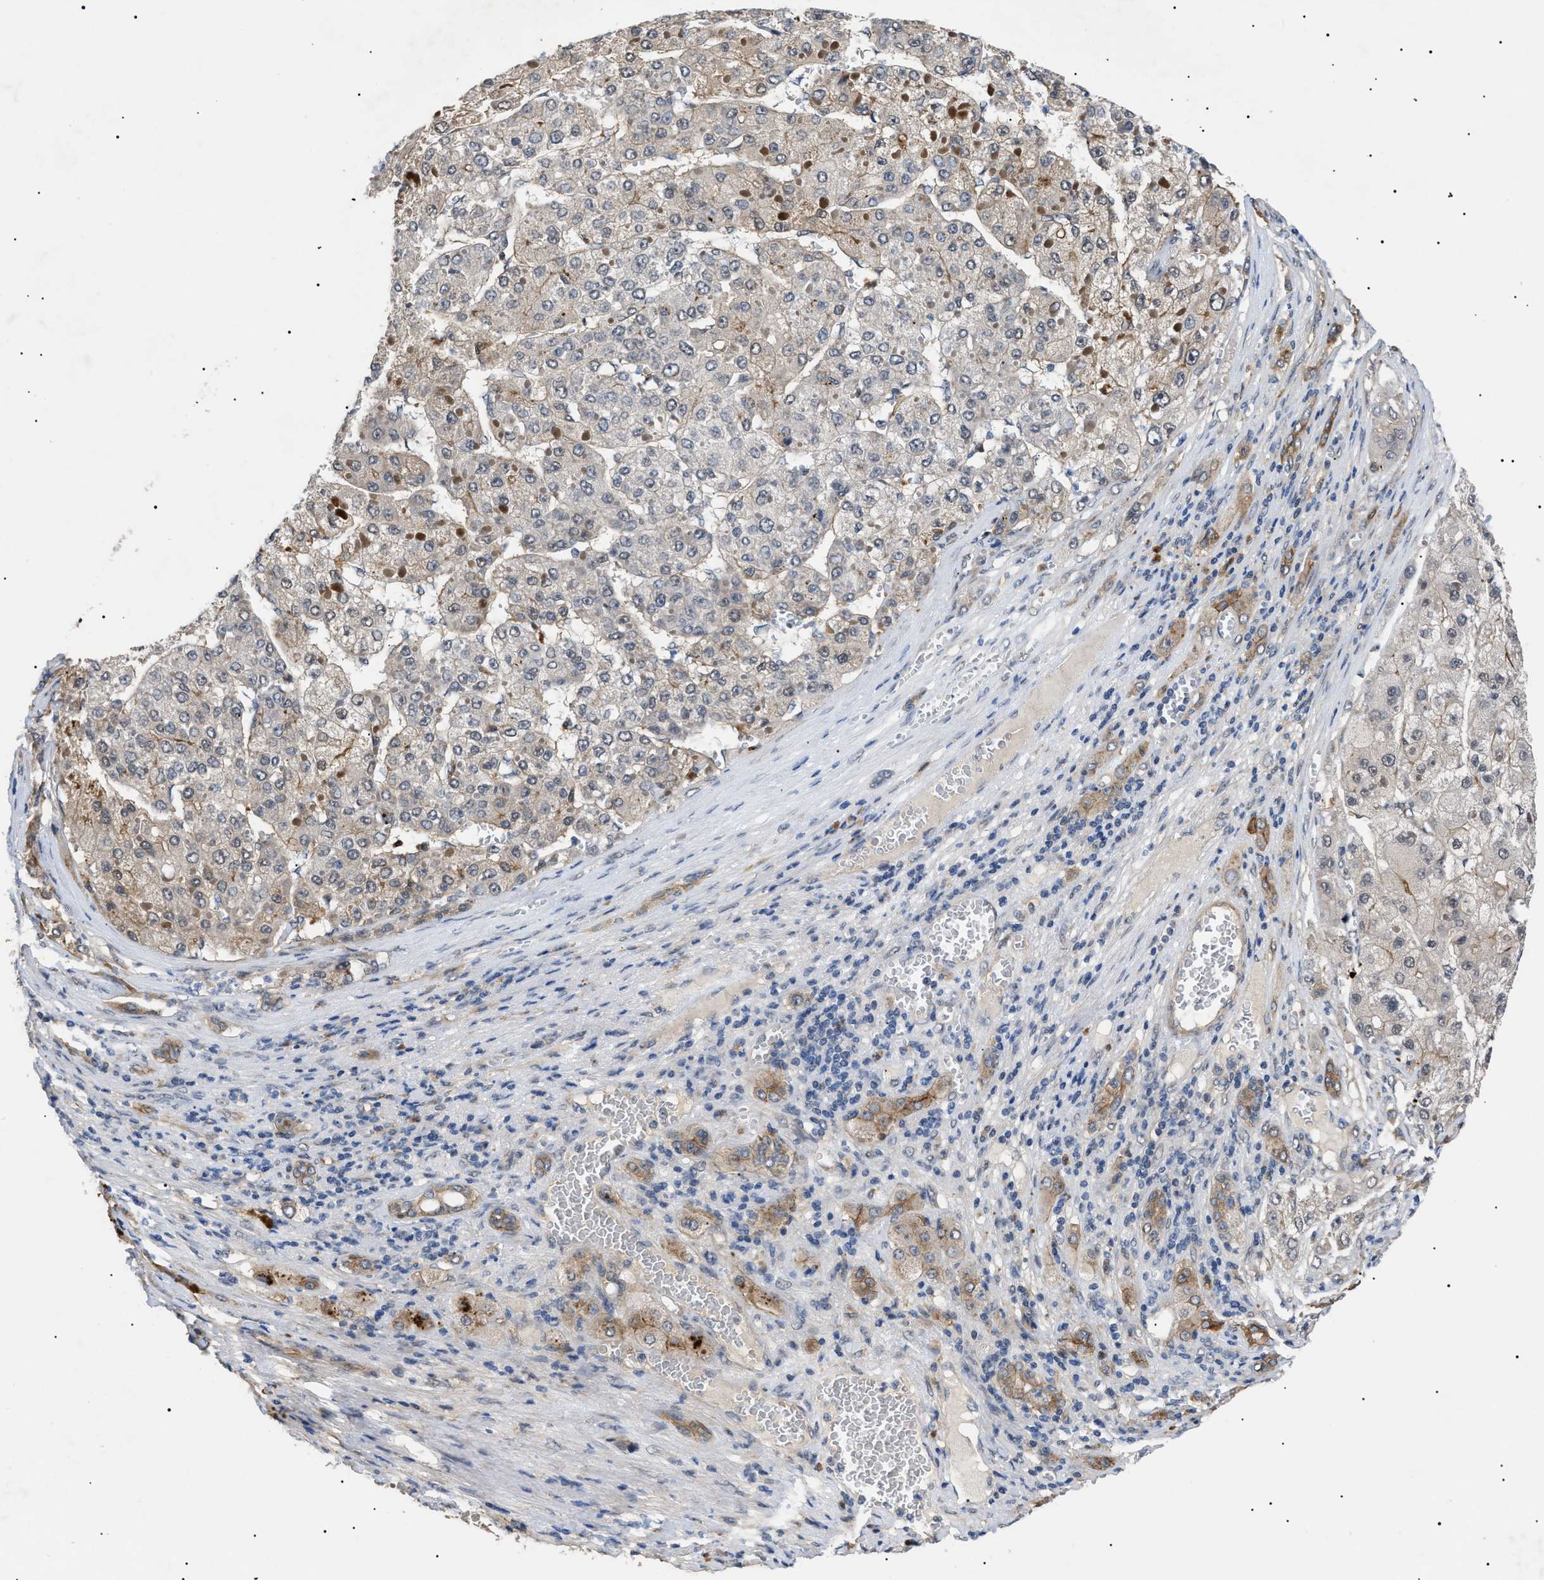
{"staining": {"intensity": "weak", "quantity": "<25%", "location": "cytoplasmic/membranous"}, "tissue": "liver cancer", "cell_type": "Tumor cells", "image_type": "cancer", "snomed": [{"axis": "morphology", "description": "Carcinoma, Hepatocellular, NOS"}, {"axis": "topography", "description": "Liver"}], "caption": "This photomicrograph is of liver cancer stained with immunohistochemistry to label a protein in brown with the nuclei are counter-stained blue. There is no expression in tumor cells. Nuclei are stained in blue.", "gene": "CRCP", "patient": {"sex": "female", "age": 73}}